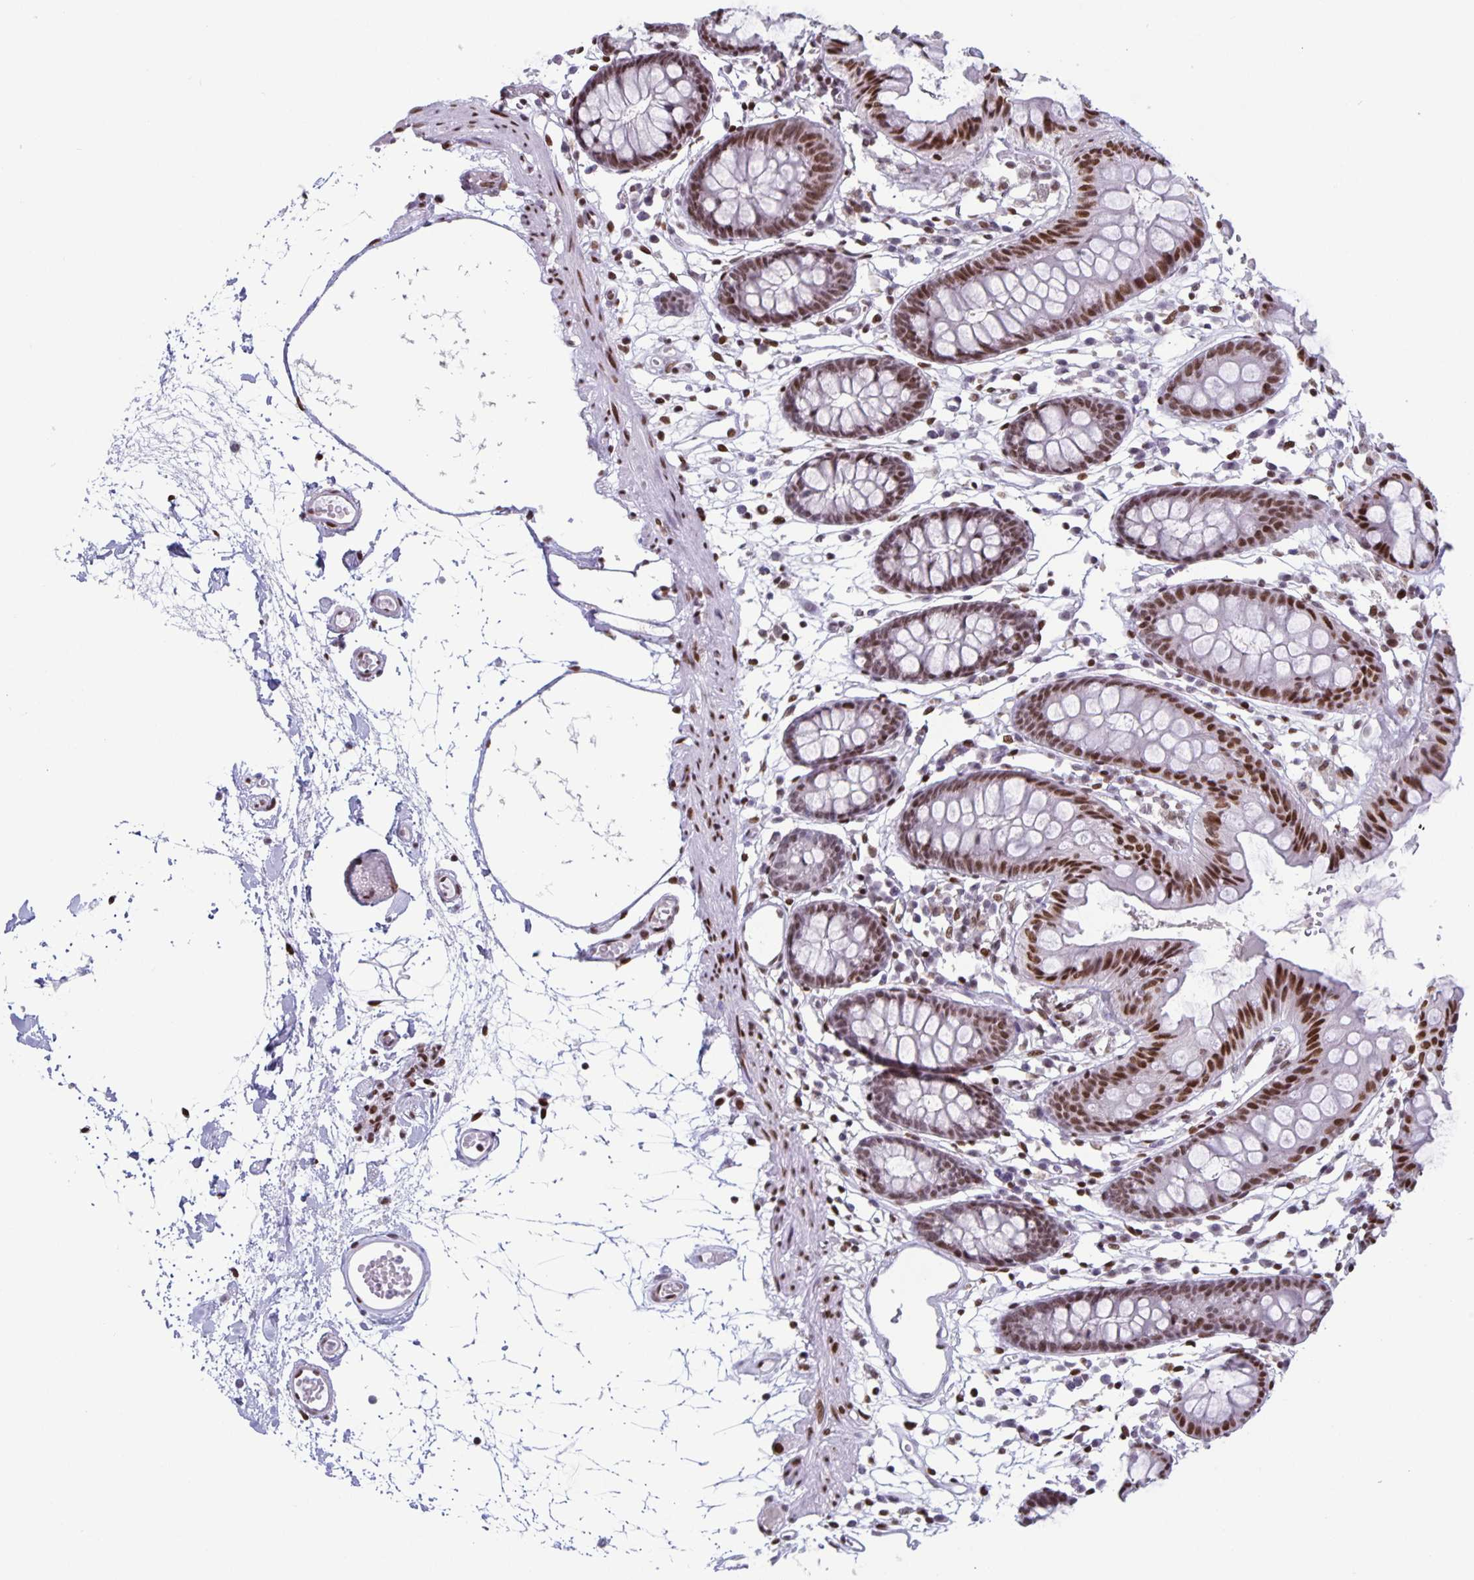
{"staining": {"intensity": "moderate", "quantity": ">75%", "location": "nuclear"}, "tissue": "colon", "cell_type": "Endothelial cells", "image_type": "normal", "snomed": [{"axis": "morphology", "description": "Normal tissue, NOS"}, {"axis": "topography", "description": "Colon"}], "caption": "The immunohistochemical stain labels moderate nuclear staining in endothelial cells of unremarkable colon.", "gene": "JUND", "patient": {"sex": "female", "age": 84}}